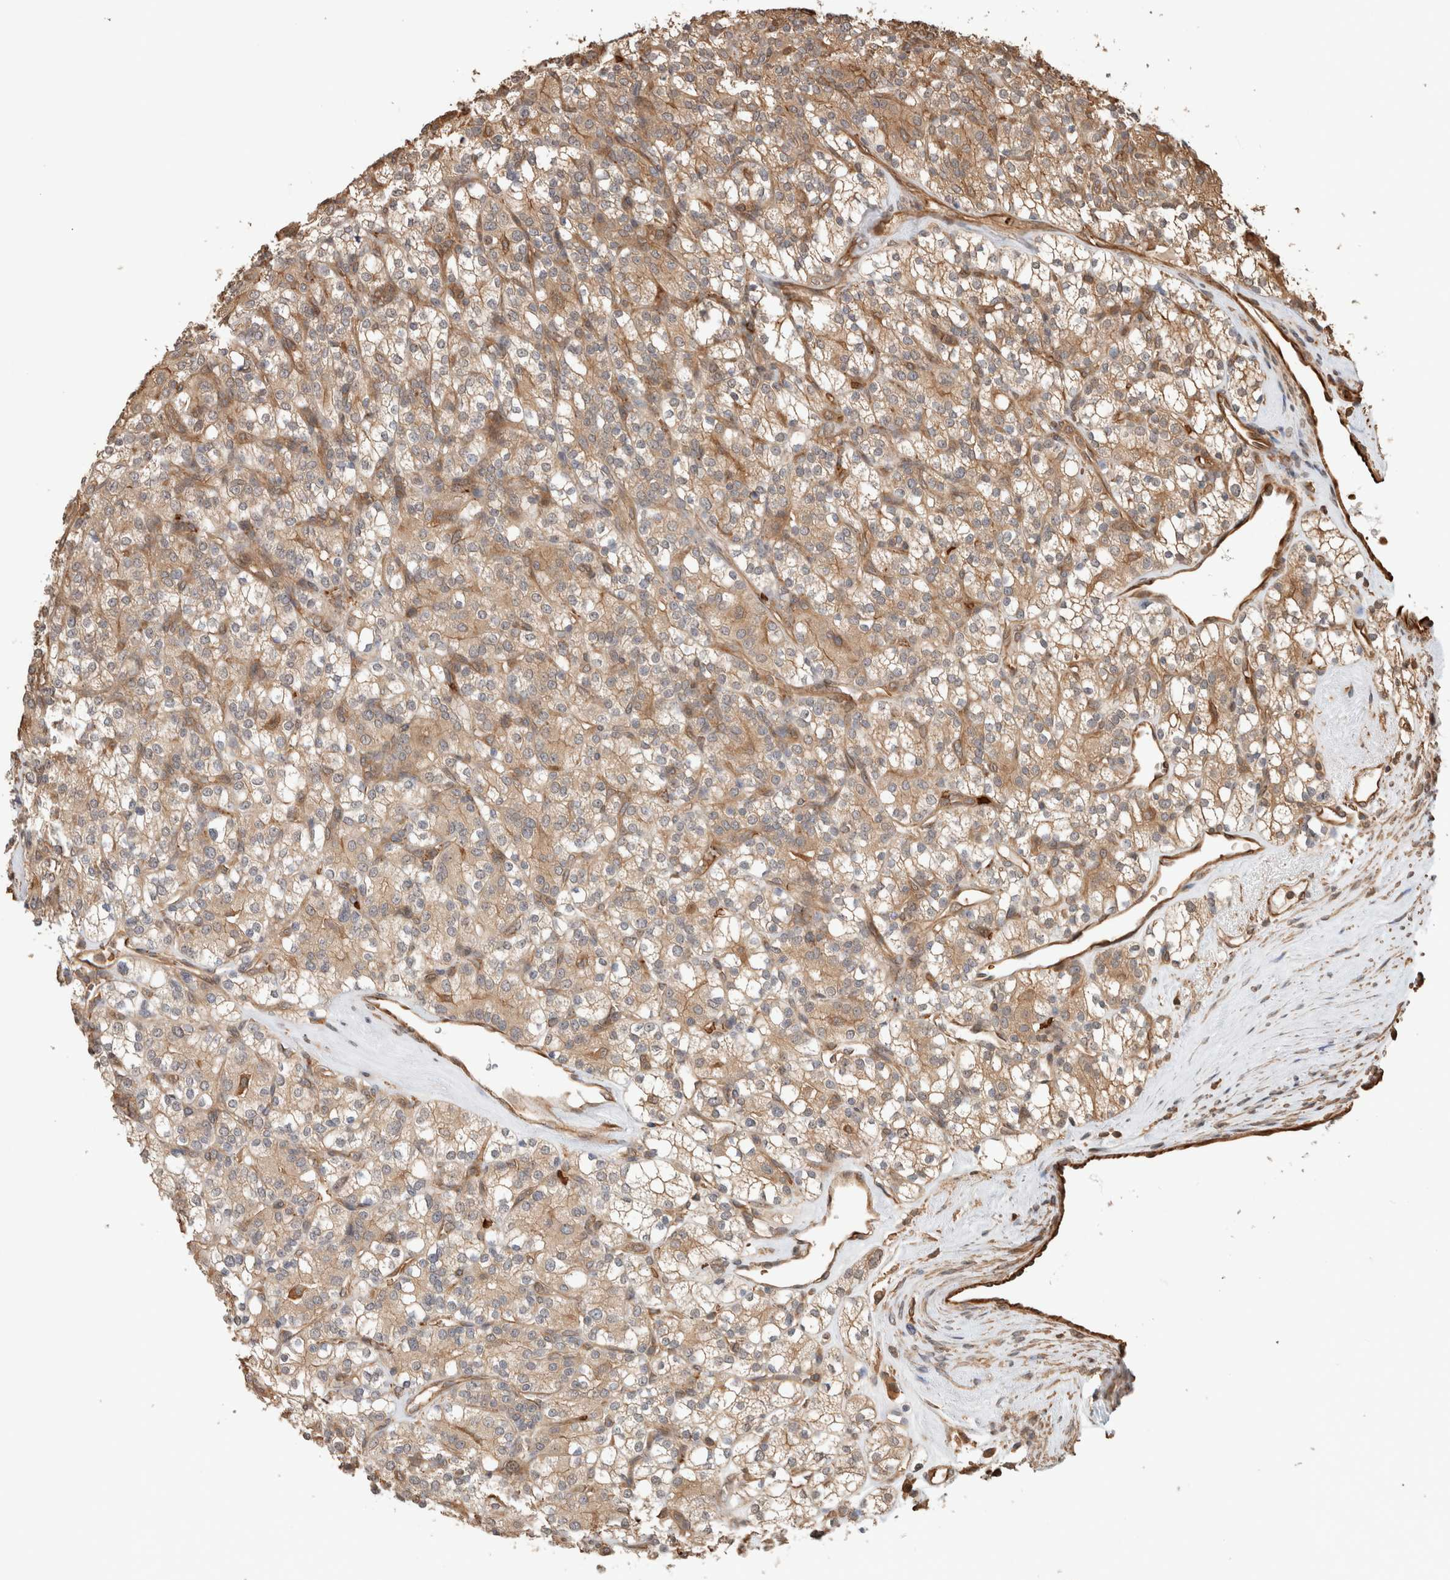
{"staining": {"intensity": "moderate", "quantity": ">75%", "location": "cytoplasmic/membranous"}, "tissue": "renal cancer", "cell_type": "Tumor cells", "image_type": "cancer", "snomed": [{"axis": "morphology", "description": "Adenocarcinoma, NOS"}, {"axis": "topography", "description": "Kidney"}], "caption": "Adenocarcinoma (renal) stained with DAB immunohistochemistry demonstrates medium levels of moderate cytoplasmic/membranous positivity in about >75% of tumor cells.", "gene": "OTUD6B", "patient": {"sex": "male", "age": 77}}